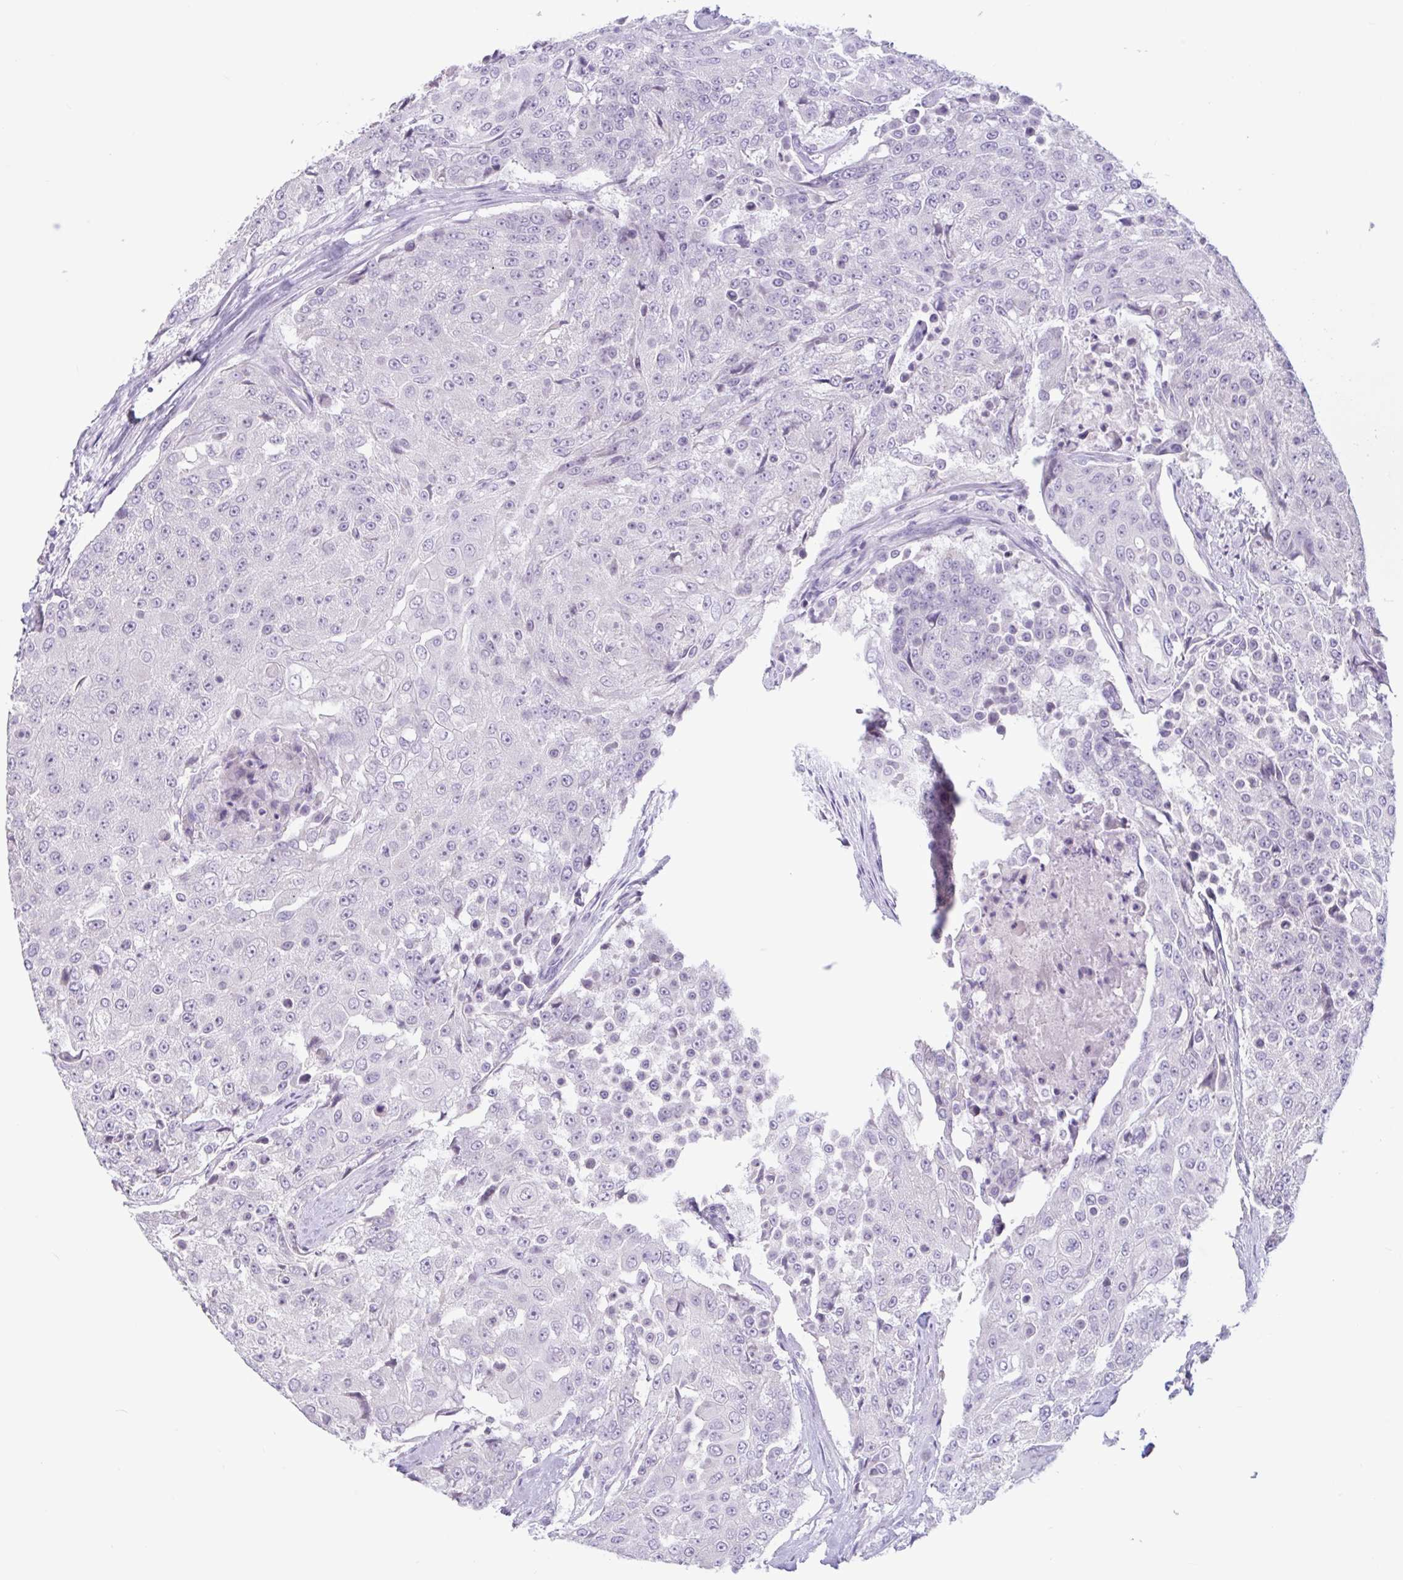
{"staining": {"intensity": "negative", "quantity": "none", "location": "none"}, "tissue": "urothelial cancer", "cell_type": "Tumor cells", "image_type": "cancer", "snomed": [{"axis": "morphology", "description": "Urothelial carcinoma, High grade"}, {"axis": "topography", "description": "Urinary bladder"}], "caption": "IHC micrograph of neoplastic tissue: urothelial carcinoma (high-grade) stained with DAB (3,3'-diaminobenzidine) shows no significant protein expression in tumor cells.", "gene": "CTSE", "patient": {"sex": "female", "age": 63}}